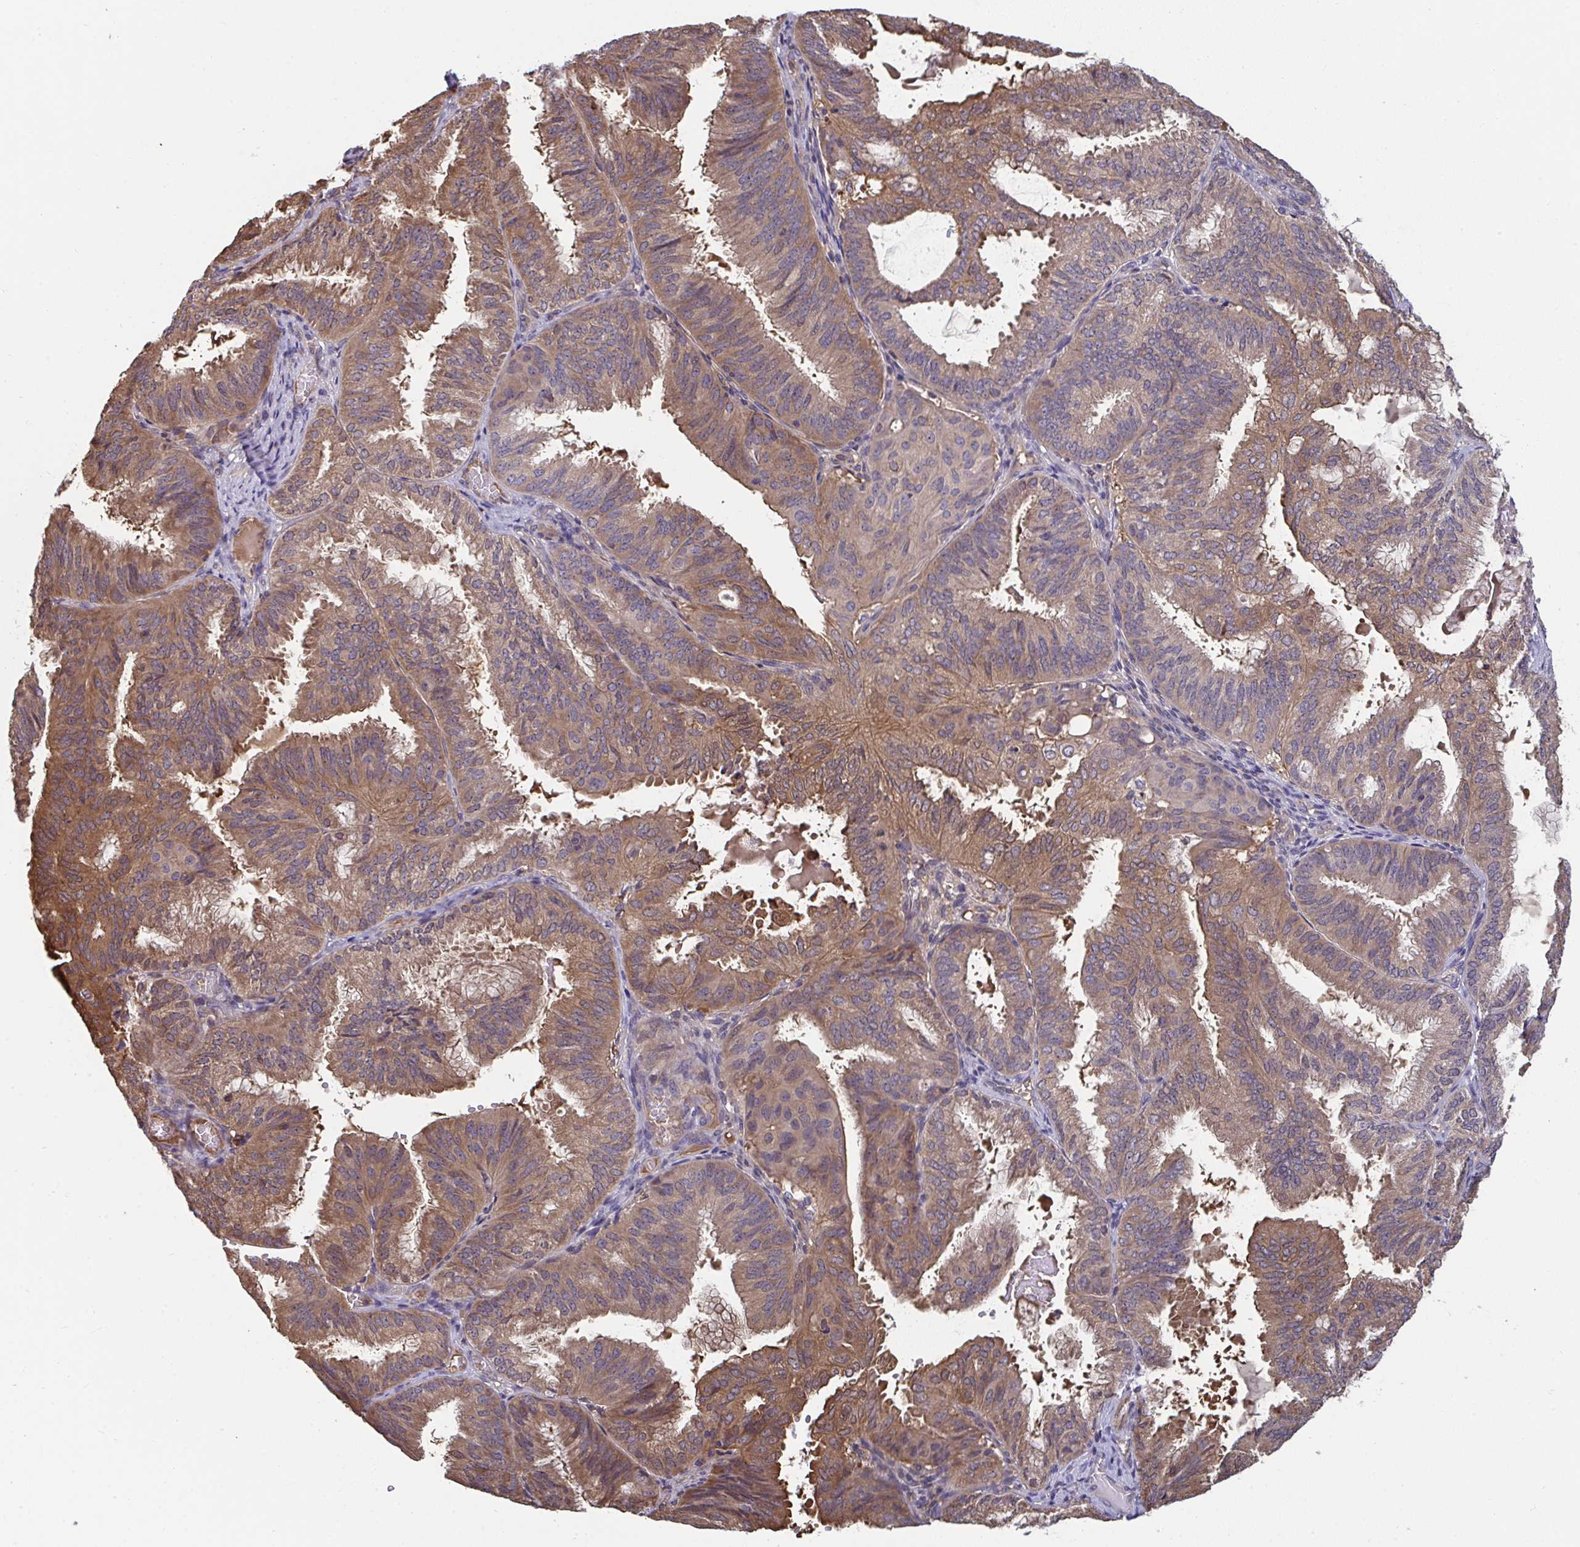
{"staining": {"intensity": "moderate", "quantity": "25%-75%", "location": "cytoplasmic/membranous"}, "tissue": "endometrial cancer", "cell_type": "Tumor cells", "image_type": "cancer", "snomed": [{"axis": "morphology", "description": "Adenocarcinoma, NOS"}, {"axis": "topography", "description": "Endometrium"}], "caption": "Protein staining of endometrial cancer (adenocarcinoma) tissue exhibits moderate cytoplasmic/membranous expression in about 25%-75% of tumor cells.", "gene": "TTC9C", "patient": {"sex": "female", "age": 49}}